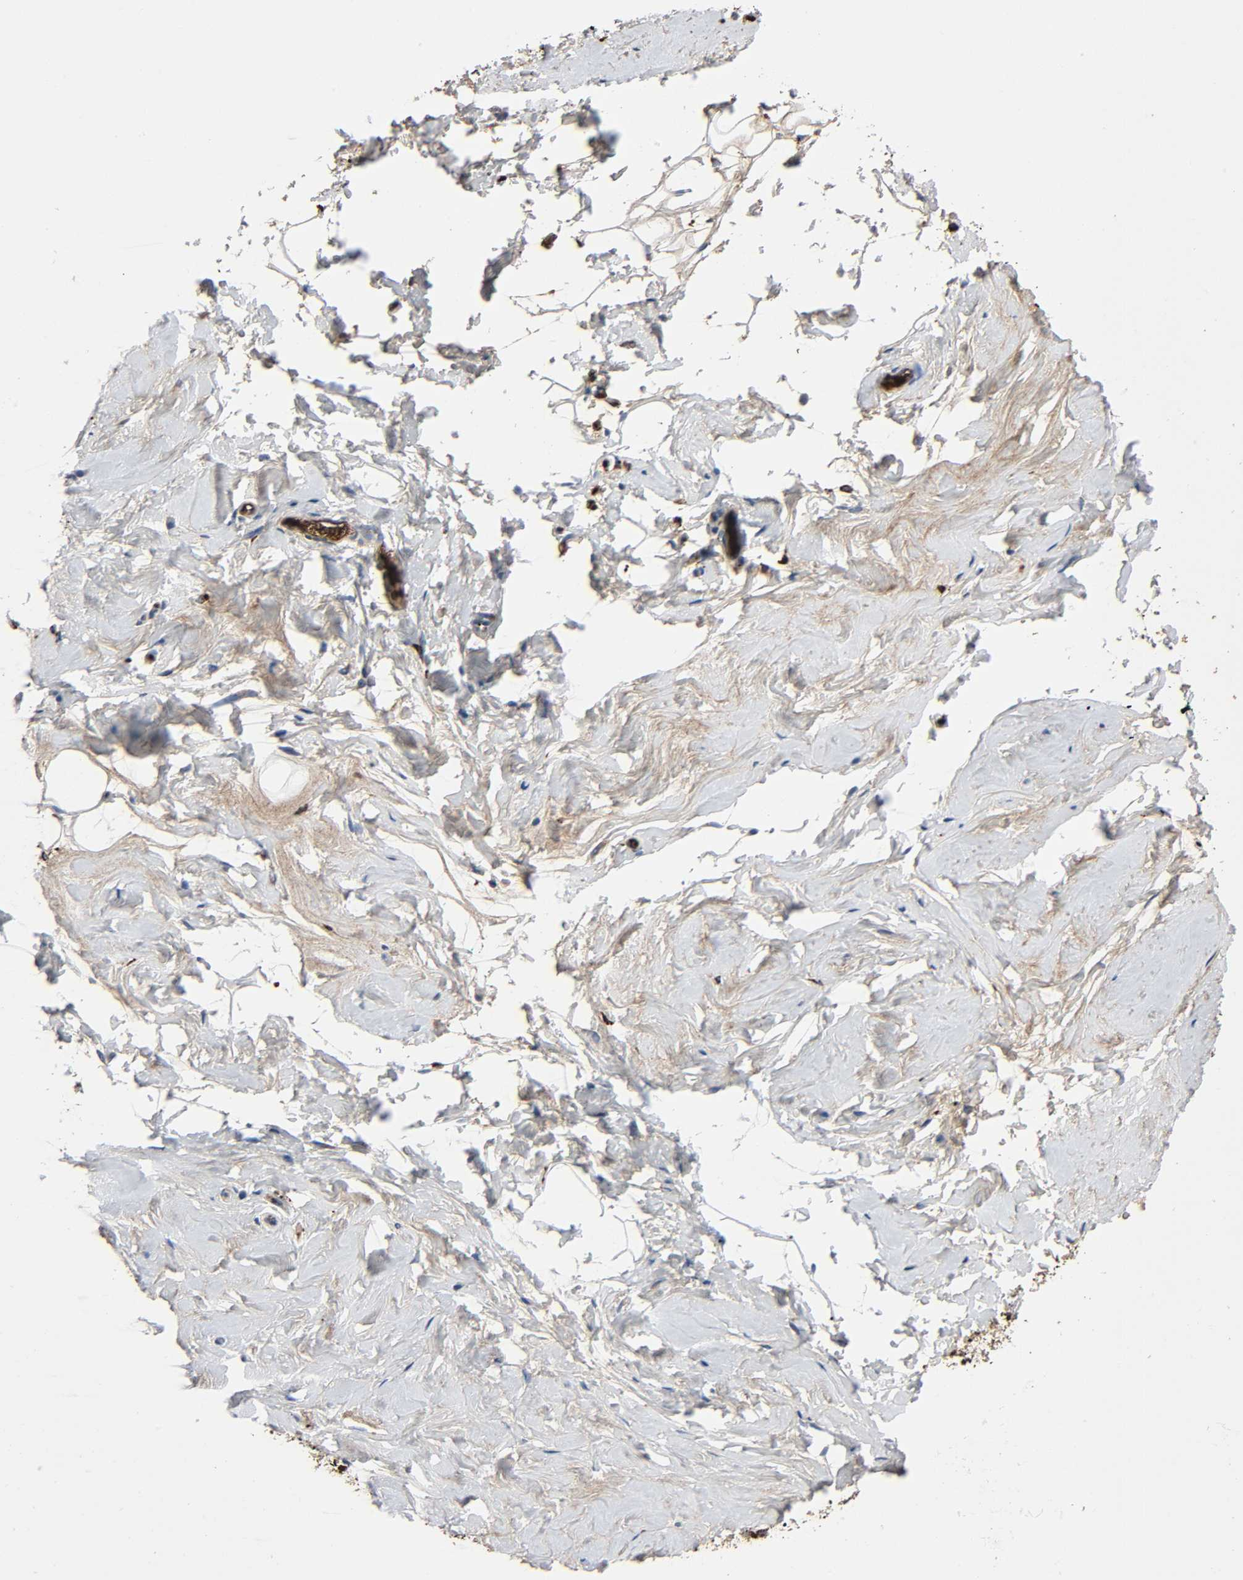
{"staining": {"intensity": "negative", "quantity": "none", "location": "none"}, "tissue": "breast", "cell_type": "Adipocytes", "image_type": "normal", "snomed": [{"axis": "morphology", "description": "Normal tissue, NOS"}, {"axis": "topography", "description": "Breast"}], "caption": "Adipocytes show no significant protein expression in unremarkable breast. The staining was performed using DAB to visualize the protein expression in brown, while the nuclei were stained in blue with hematoxylin (Magnification: 20x).", "gene": "C3", "patient": {"sex": "female", "age": 52}}